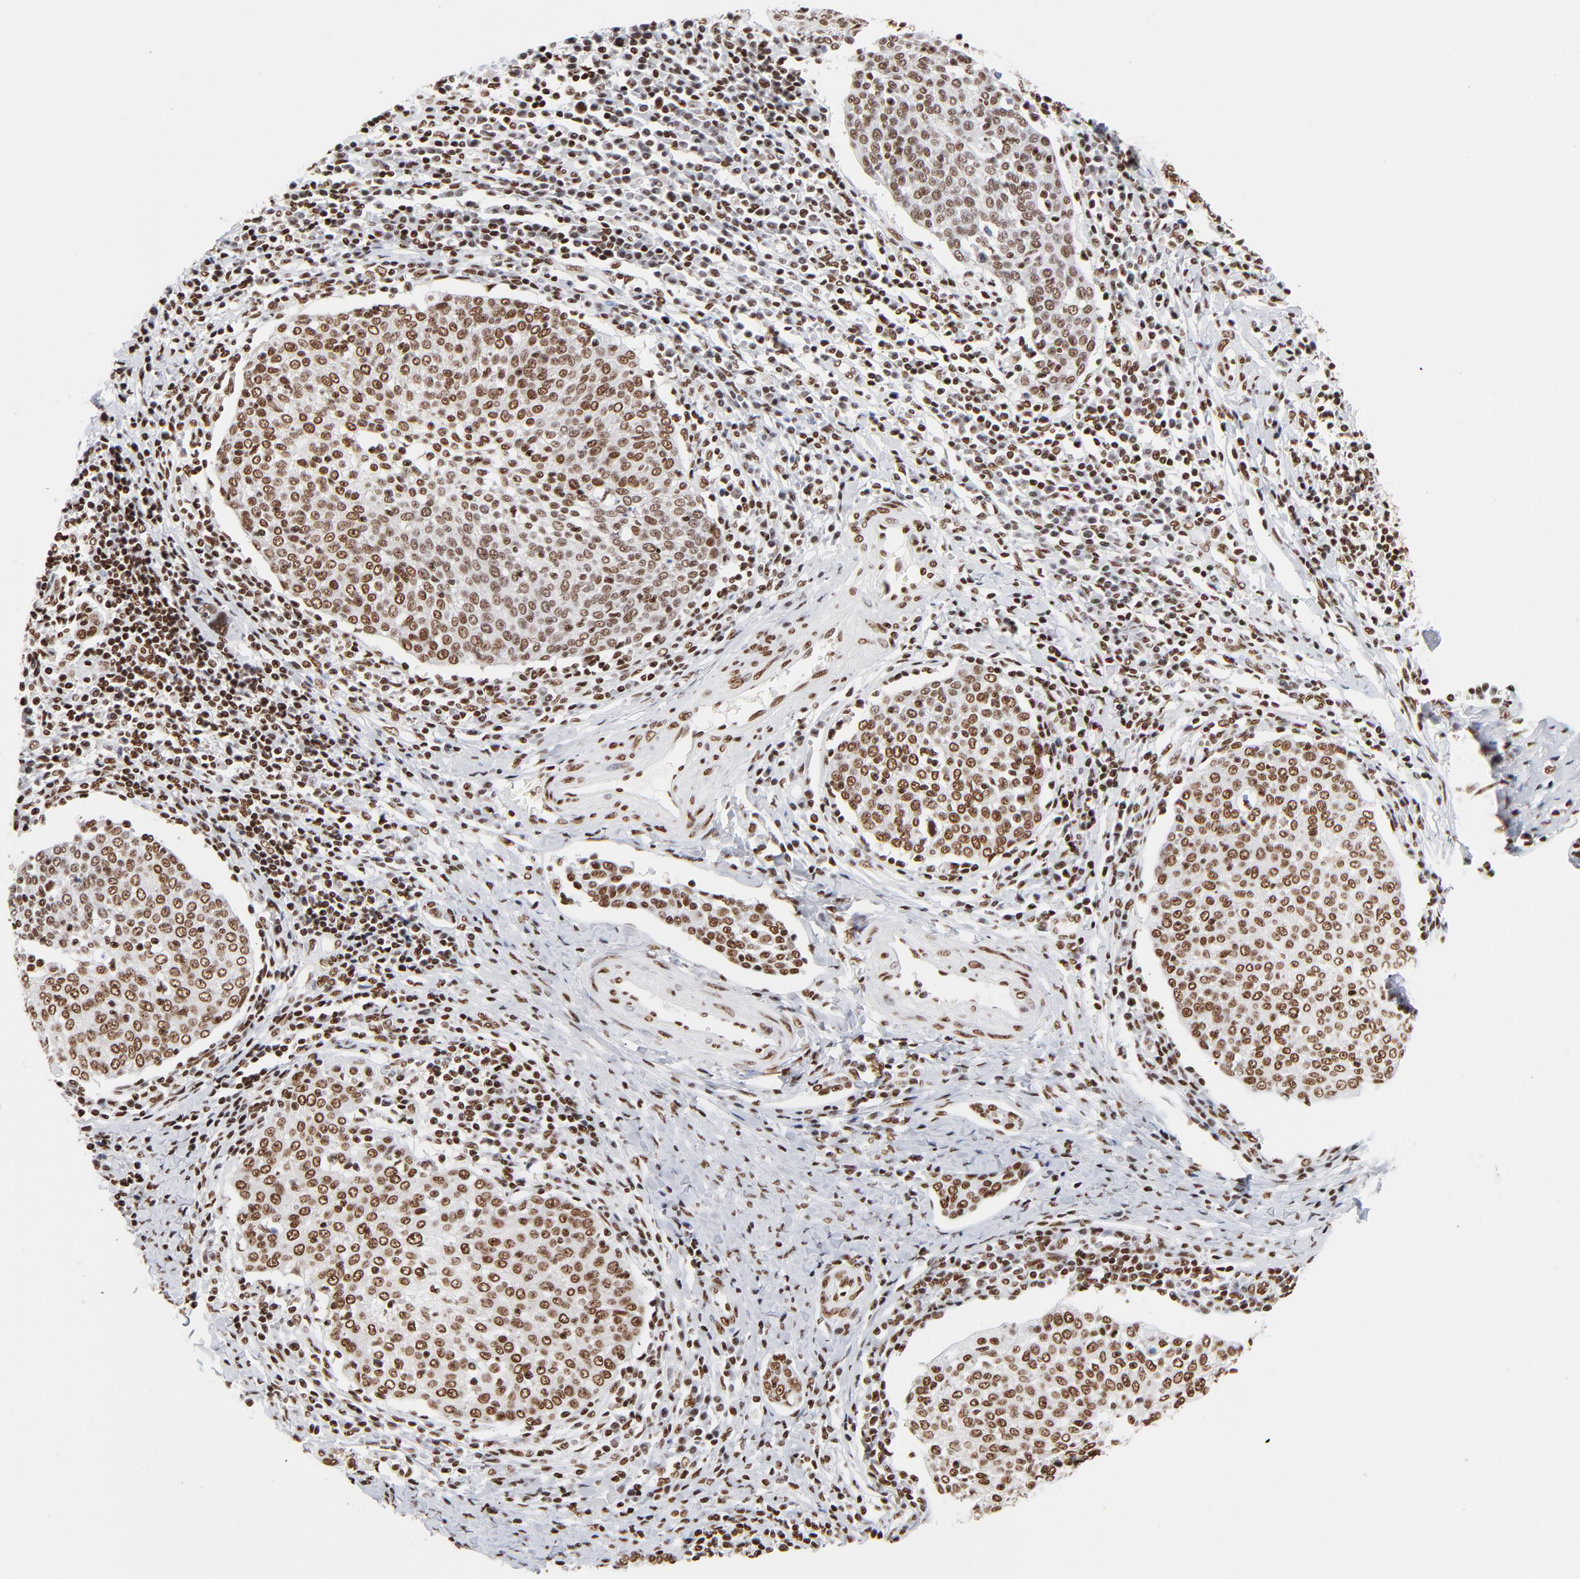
{"staining": {"intensity": "strong", "quantity": ">75%", "location": "nuclear"}, "tissue": "cervical cancer", "cell_type": "Tumor cells", "image_type": "cancer", "snomed": [{"axis": "morphology", "description": "Squamous cell carcinoma, NOS"}, {"axis": "topography", "description": "Cervix"}], "caption": "Squamous cell carcinoma (cervical) was stained to show a protein in brown. There is high levels of strong nuclear positivity in about >75% of tumor cells. (brown staining indicates protein expression, while blue staining denotes nuclei).", "gene": "CREB1", "patient": {"sex": "female", "age": 40}}